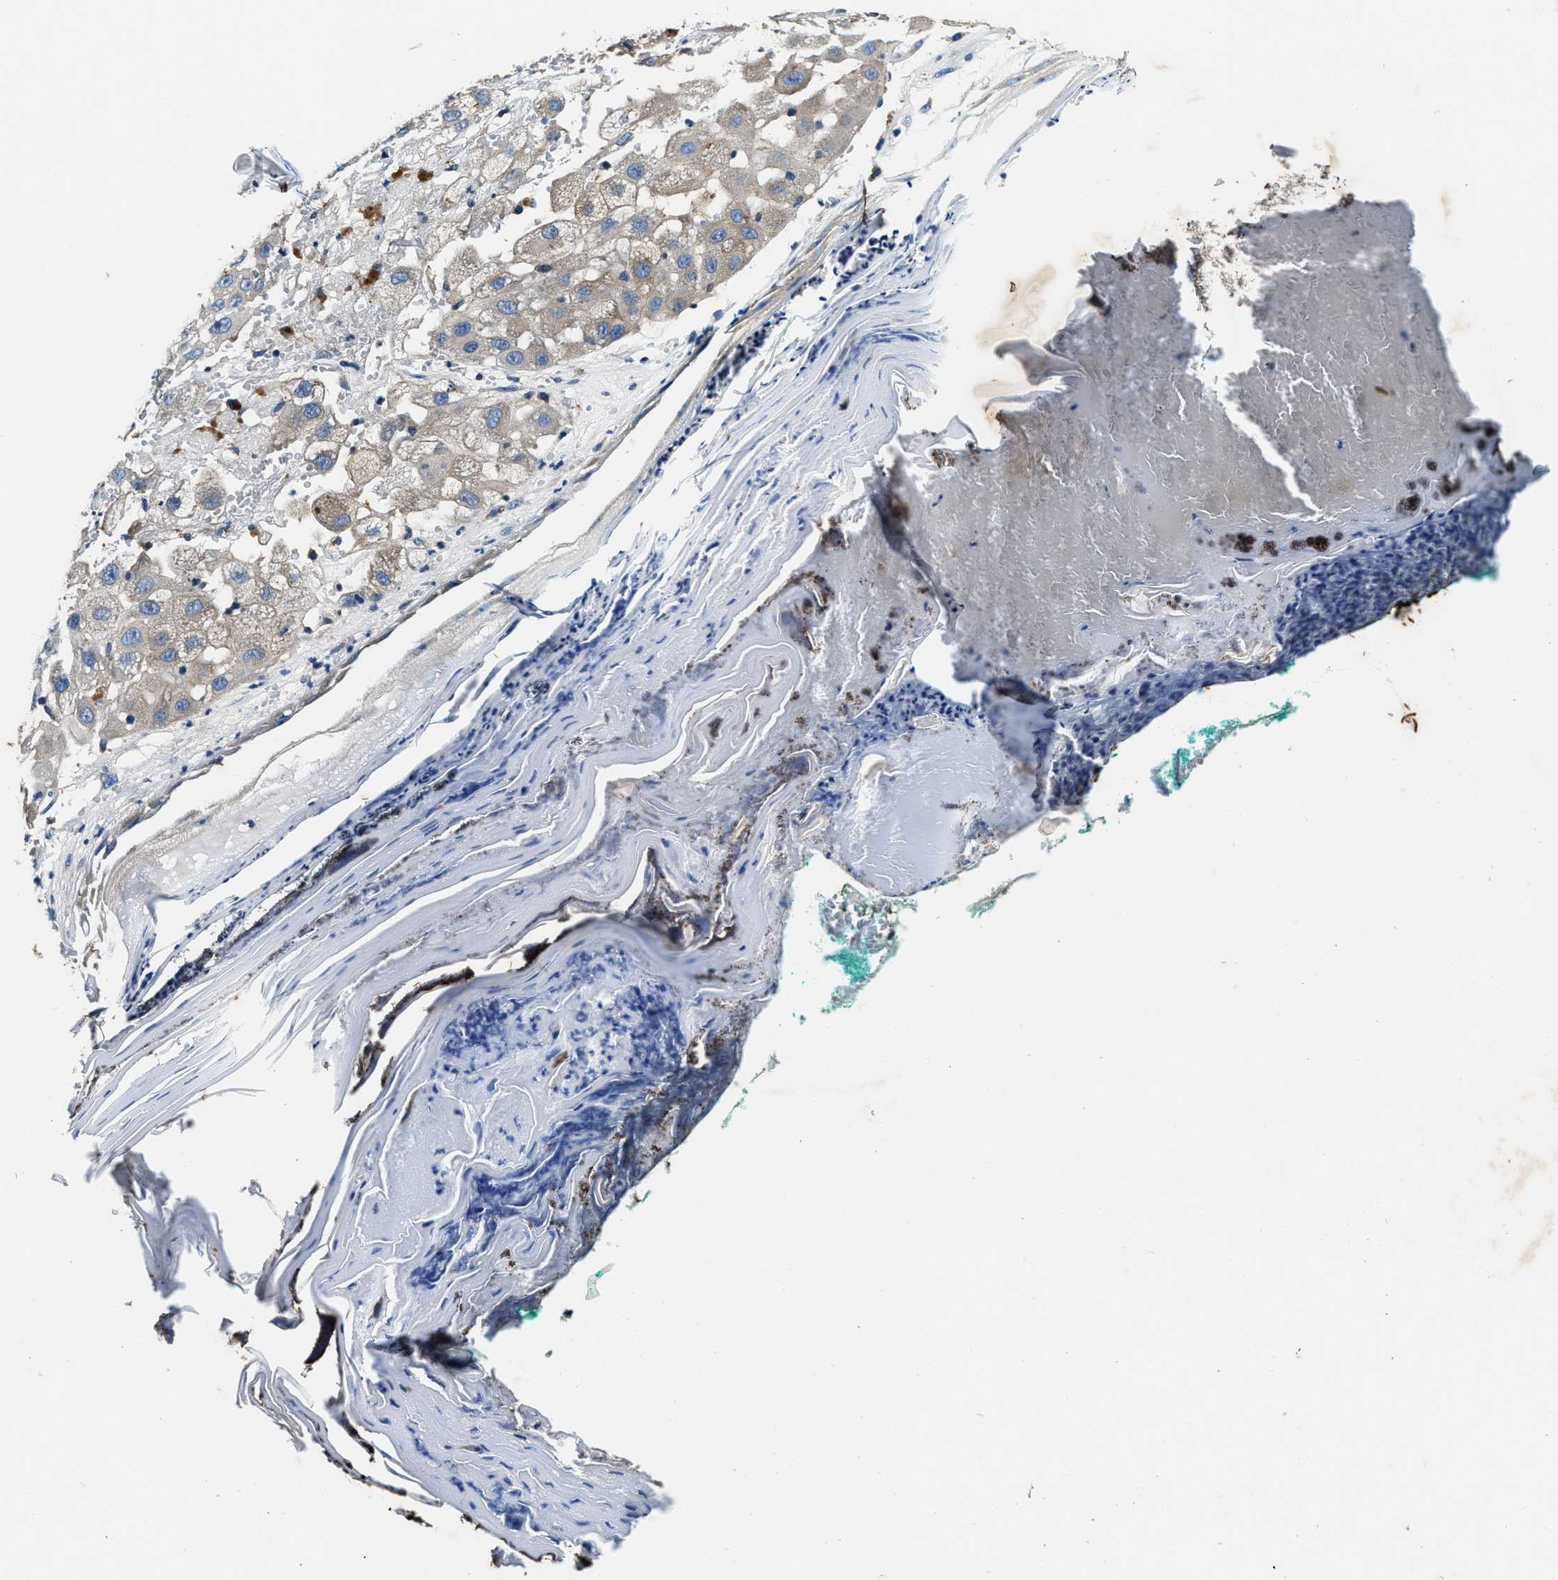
{"staining": {"intensity": "weak", "quantity": "25%-75%", "location": "cytoplasmic/membranous"}, "tissue": "melanoma", "cell_type": "Tumor cells", "image_type": "cancer", "snomed": [{"axis": "morphology", "description": "Malignant melanoma, NOS"}, {"axis": "topography", "description": "Skin"}], "caption": "Protein staining reveals weak cytoplasmic/membranous staining in approximately 25%-75% of tumor cells in malignant melanoma.", "gene": "PI4KB", "patient": {"sex": "female", "age": 81}}